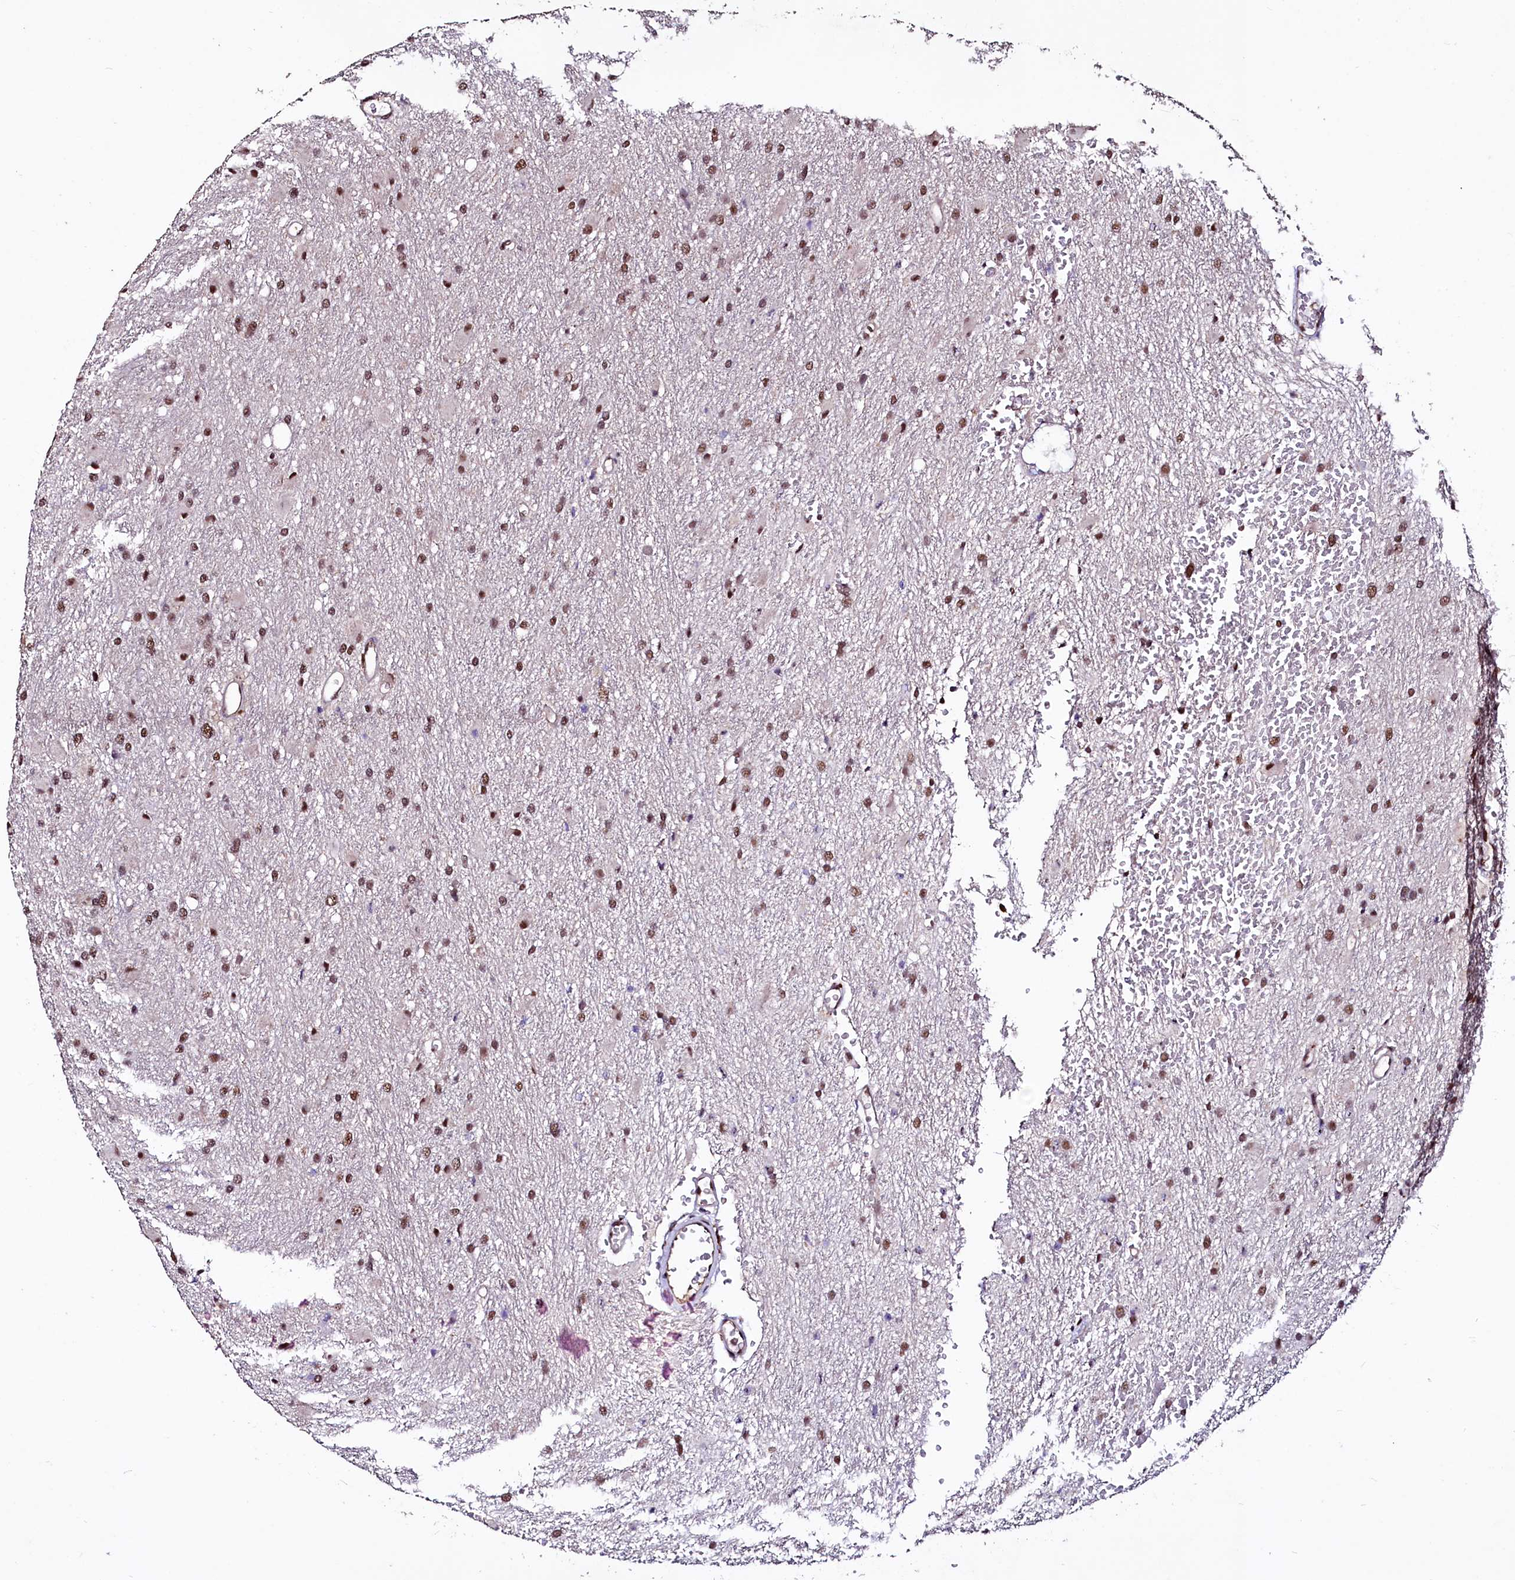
{"staining": {"intensity": "moderate", "quantity": ">75%", "location": "nuclear"}, "tissue": "glioma", "cell_type": "Tumor cells", "image_type": "cancer", "snomed": [{"axis": "morphology", "description": "Glioma, malignant, High grade"}, {"axis": "topography", "description": "Cerebral cortex"}], "caption": "This photomicrograph reveals glioma stained with IHC to label a protein in brown. The nuclear of tumor cells show moderate positivity for the protein. Nuclei are counter-stained blue.", "gene": "SFSWAP", "patient": {"sex": "female", "age": 36}}